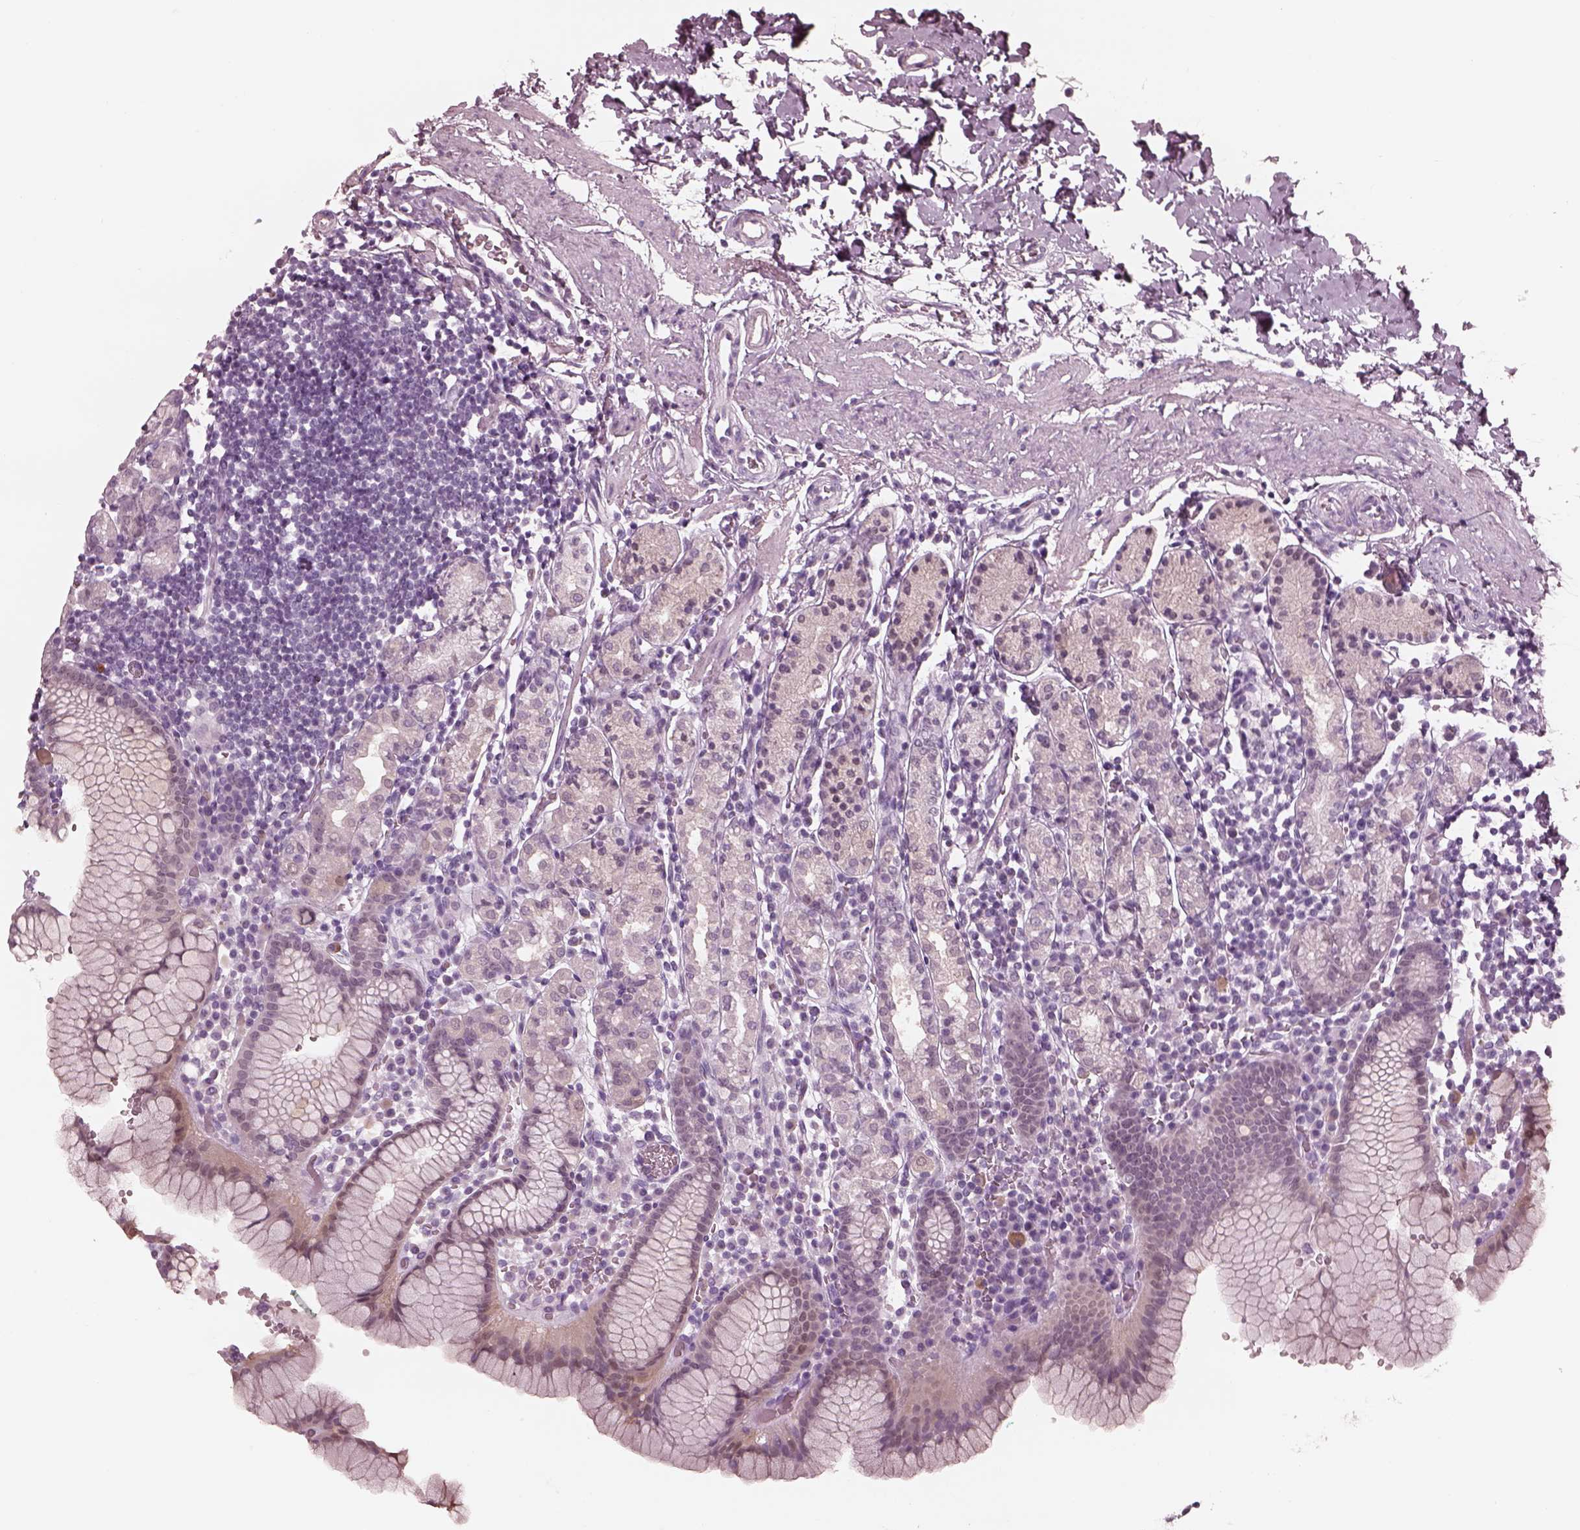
{"staining": {"intensity": "negative", "quantity": "none", "location": "none"}, "tissue": "stomach", "cell_type": "Glandular cells", "image_type": "normal", "snomed": [{"axis": "morphology", "description": "Normal tissue, NOS"}, {"axis": "topography", "description": "Stomach, upper"}, {"axis": "topography", "description": "Stomach"}], "caption": "IHC of unremarkable stomach exhibits no positivity in glandular cells.", "gene": "C2orf81", "patient": {"sex": "male", "age": 62}}